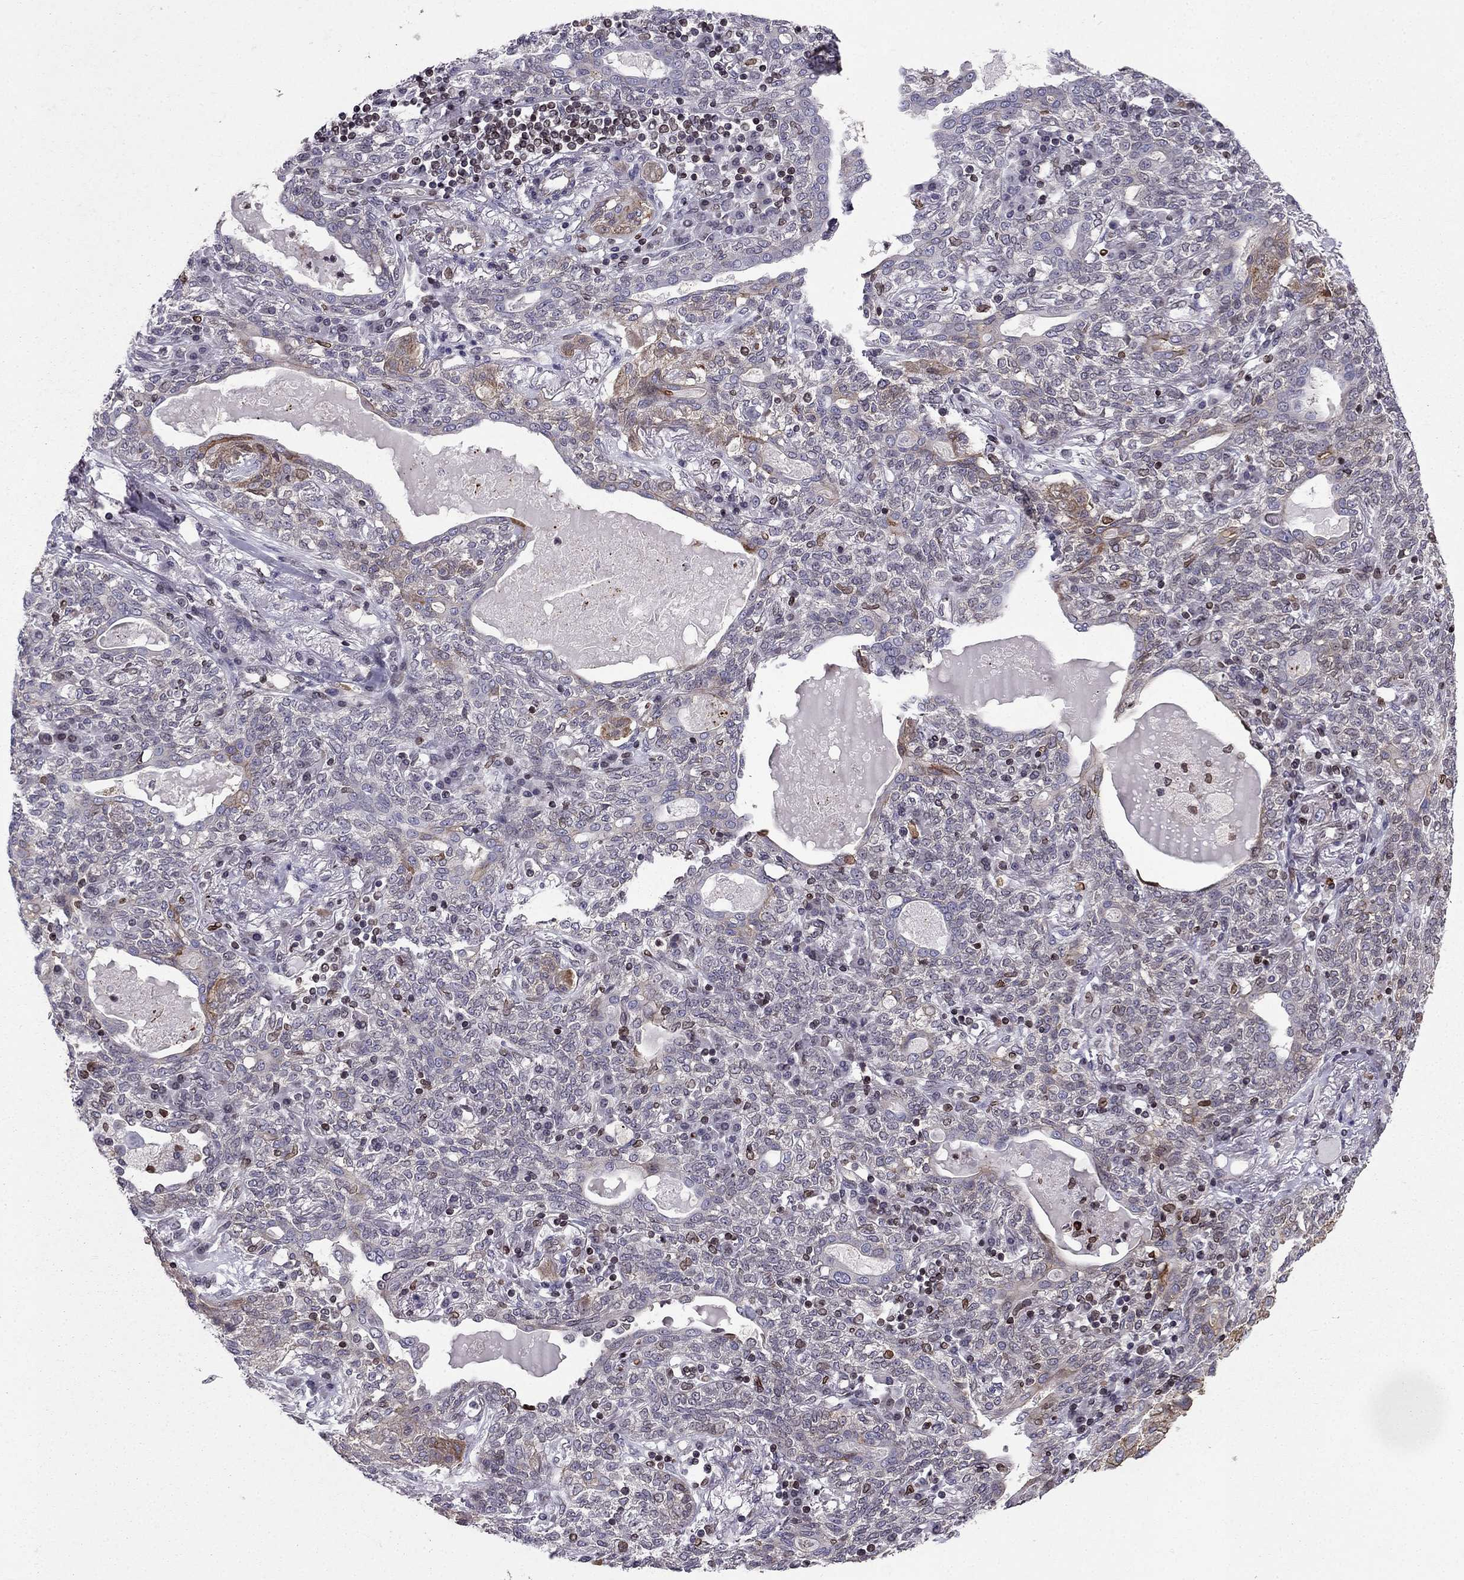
{"staining": {"intensity": "weak", "quantity": "<25%", "location": "cytoplasmic/membranous"}, "tissue": "lung cancer", "cell_type": "Tumor cells", "image_type": "cancer", "snomed": [{"axis": "morphology", "description": "Squamous cell carcinoma, NOS"}, {"axis": "topography", "description": "Lung"}], "caption": "Protein analysis of lung cancer displays no significant staining in tumor cells.", "gene": "CDC42BPA", "patient": {"sex": "female", "age": 70}}